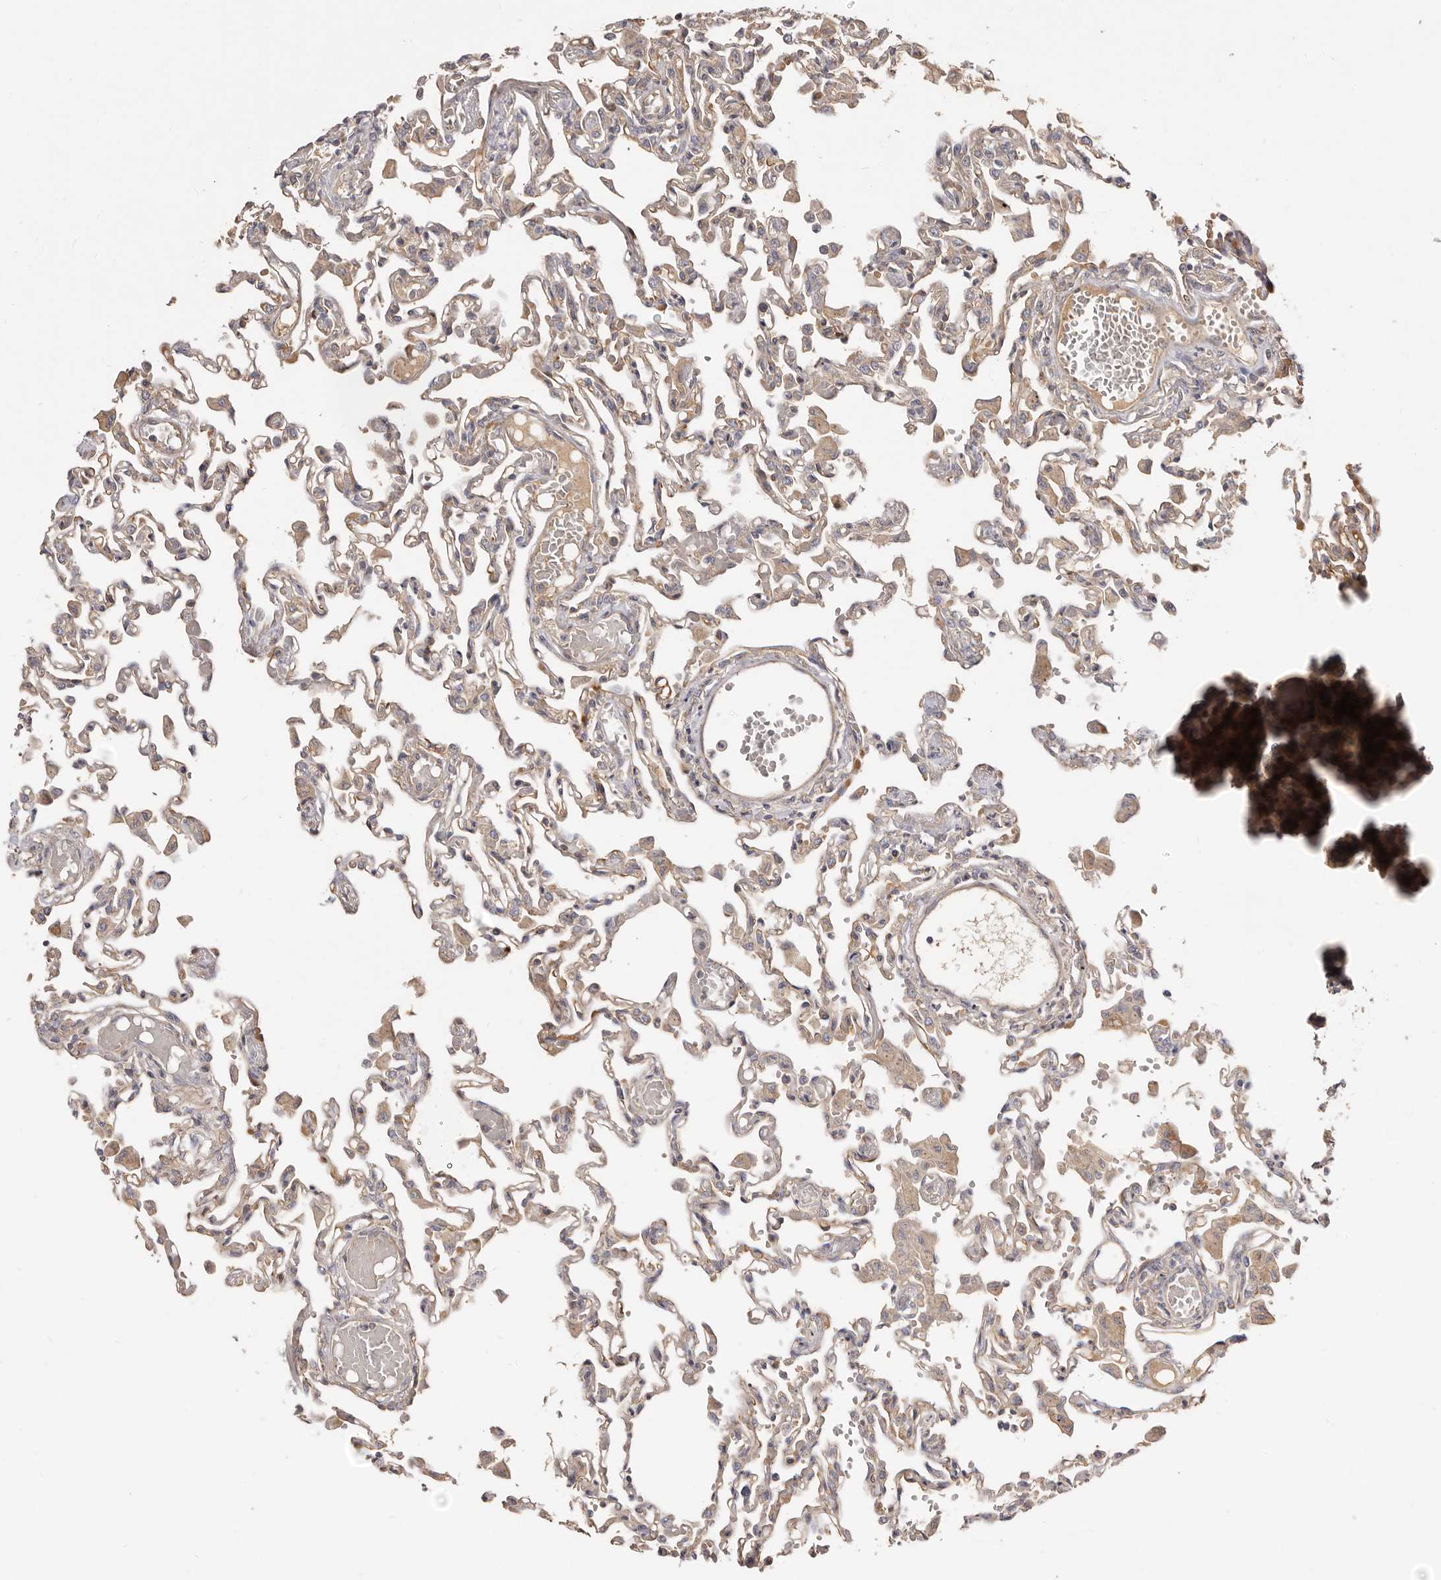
{"staining": {"intensity": "weak", "quantity": ">75%", "location": "cytoplasmic/membranous"}, "tissue": "lung", "cell_type": "Alveolar cells", "image_type": "normal", "snomed": [{"axis": "morphology", "description": "Normal tissue, NOS"}, {"axis": "topography", "description": "Bronchus"}, {"axis": "topography", "description": "Lung"}], "caption": "Weak cytoplasmic/membranous positivity is seen in approximately >75% of alveolar cells in benign lung. The staining was performed using DAB to visualize the protein expression in brown, while the nuclei were stained in blue with hematoxylin (Magnification: 20x).", "gene": "ADAMTS9", "patient": {"sex": "female", "age": 49}}